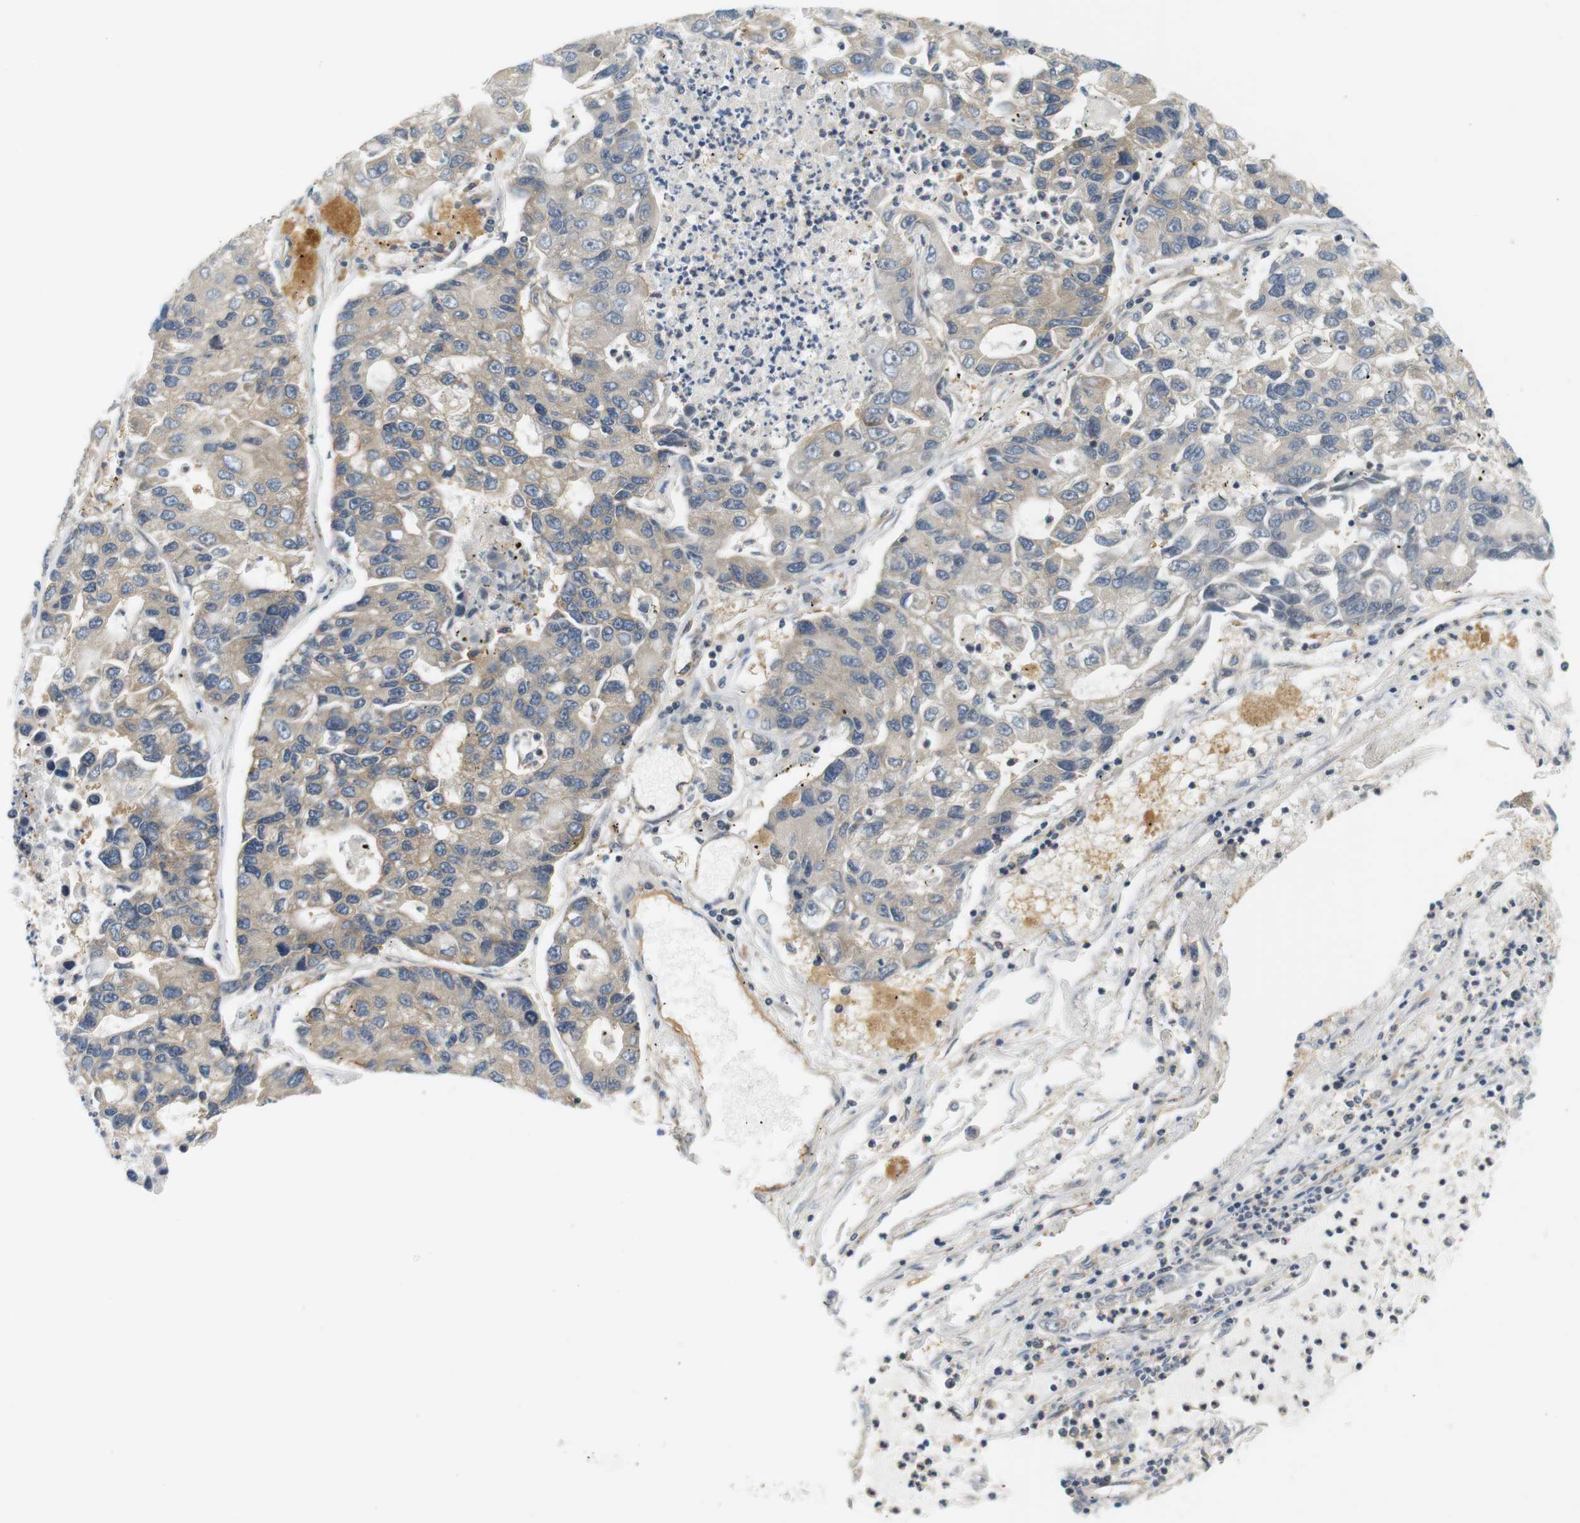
{"staining": {"intensity": "negative", "quantity": "none", "location": "none"}, "tissue": "lung cancer", "cell_type": "Tumor cells", "image_type": "cancer", "snomed": [{"axis": "morphology", "description": "Adenocarcinoma, NOS"}, {"axis": "topography", "description": "Lung"}], "caption": "The micrograph shows no staining of tumor cells in adenocarcinoma (lung).", "gene": "SH3GLB1", "patient": {"sex": "female", "age": 51}}